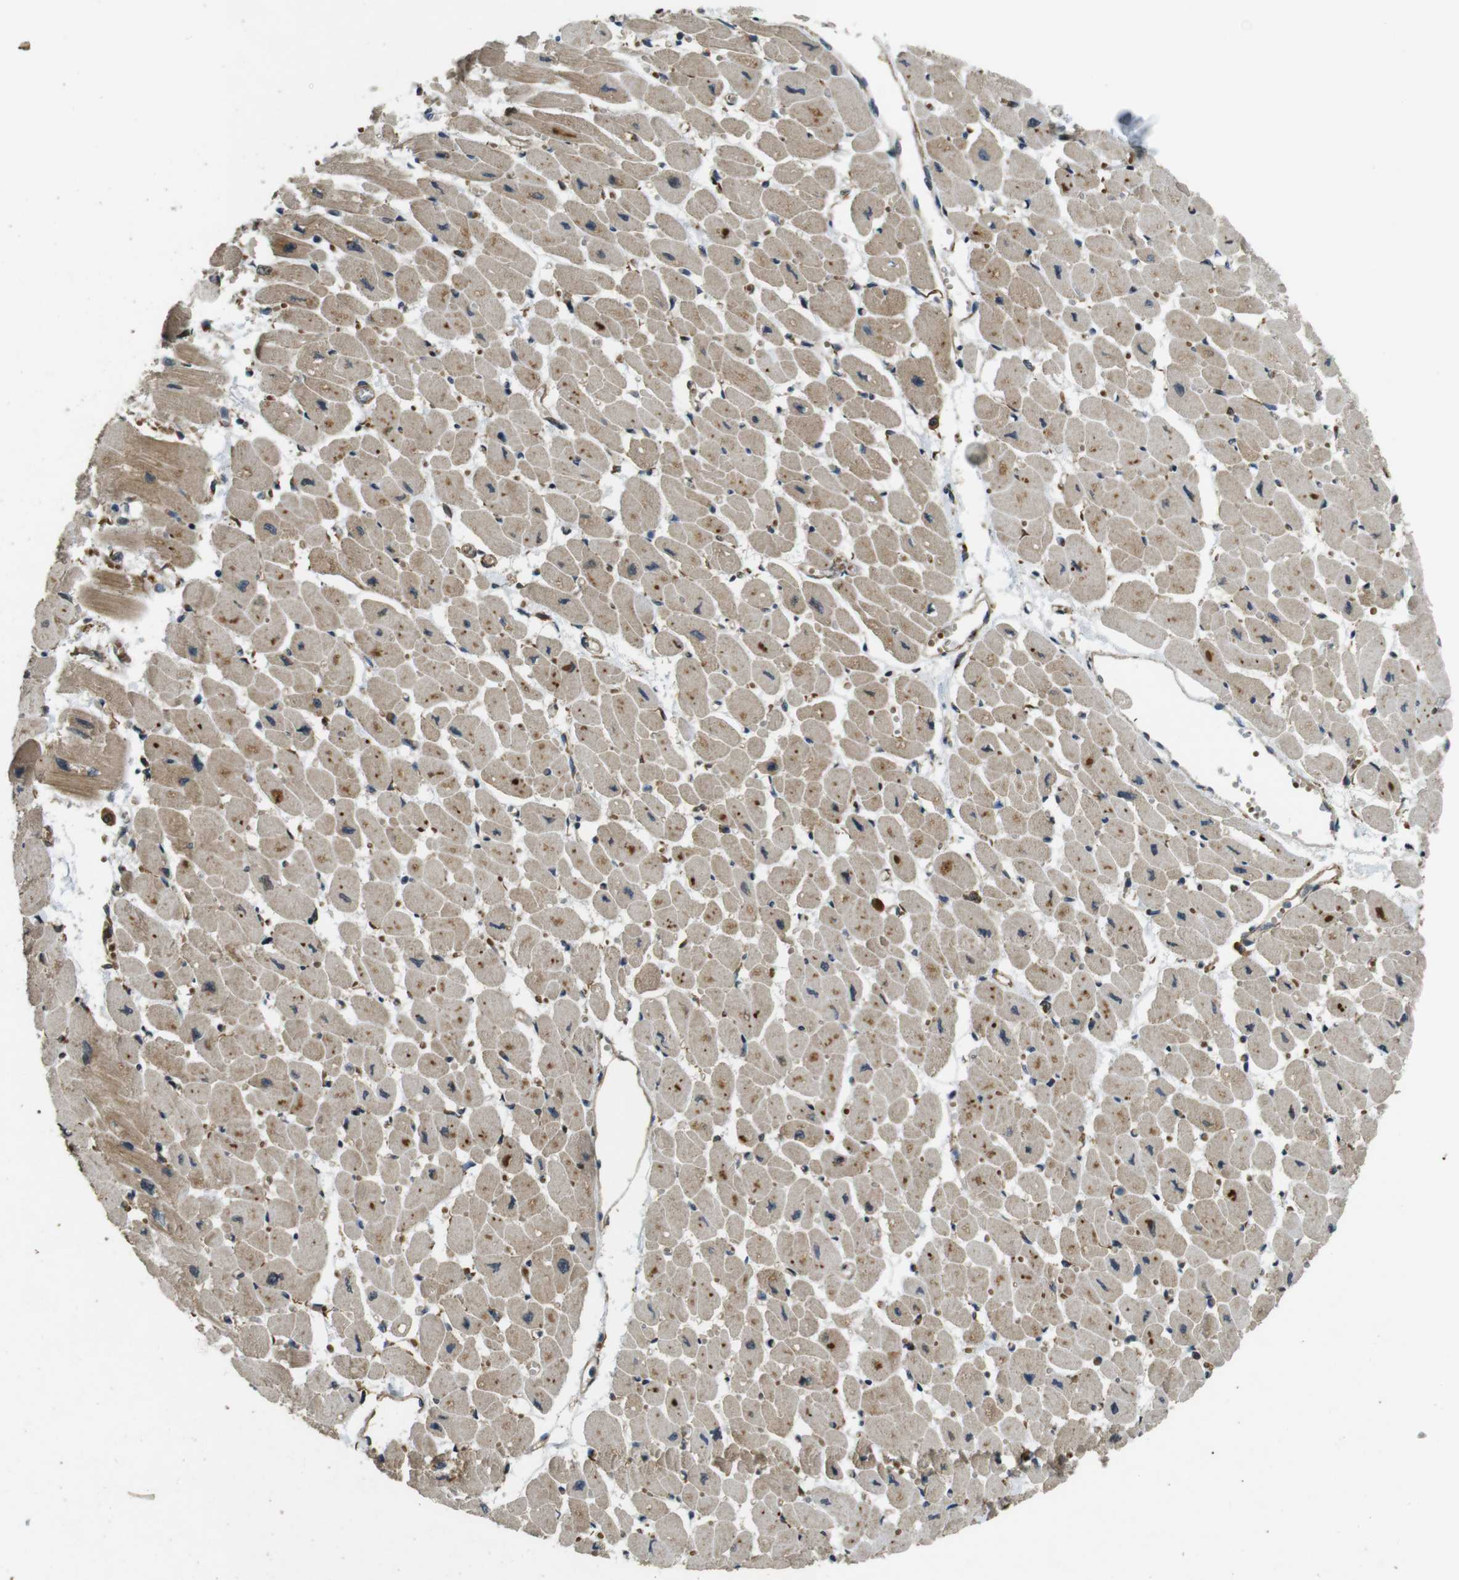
{"staining": {"intensity": "moderate", "quantity": ">75%", "location": "cytoplasmic/membranous"}, "tissue": "heart muscle", "cell_type": "Cardiomyocytes", "image_type": "normal", "snomed": [{"axis": "morphology", "description": "Normal tissue, NOS"}, {"axis": "topography", "description": "Heart"}], "caption": "IHC (DAB (3,3'-diaminobenzidine)) staining of unremarkable human heart muscle exhibits moderate cytoplasmic/membranous protein expression in about >75% of cardiomyocytes. The staining was performed using DAB (3,3'-diaminobenzidine) to visualize the protein expression in brown, while the nuclei were stained in blue with hematoxylin (Magnification: 20x).", "gene": "BNIP3", "patient": {"sex": "female", "age": 54}}